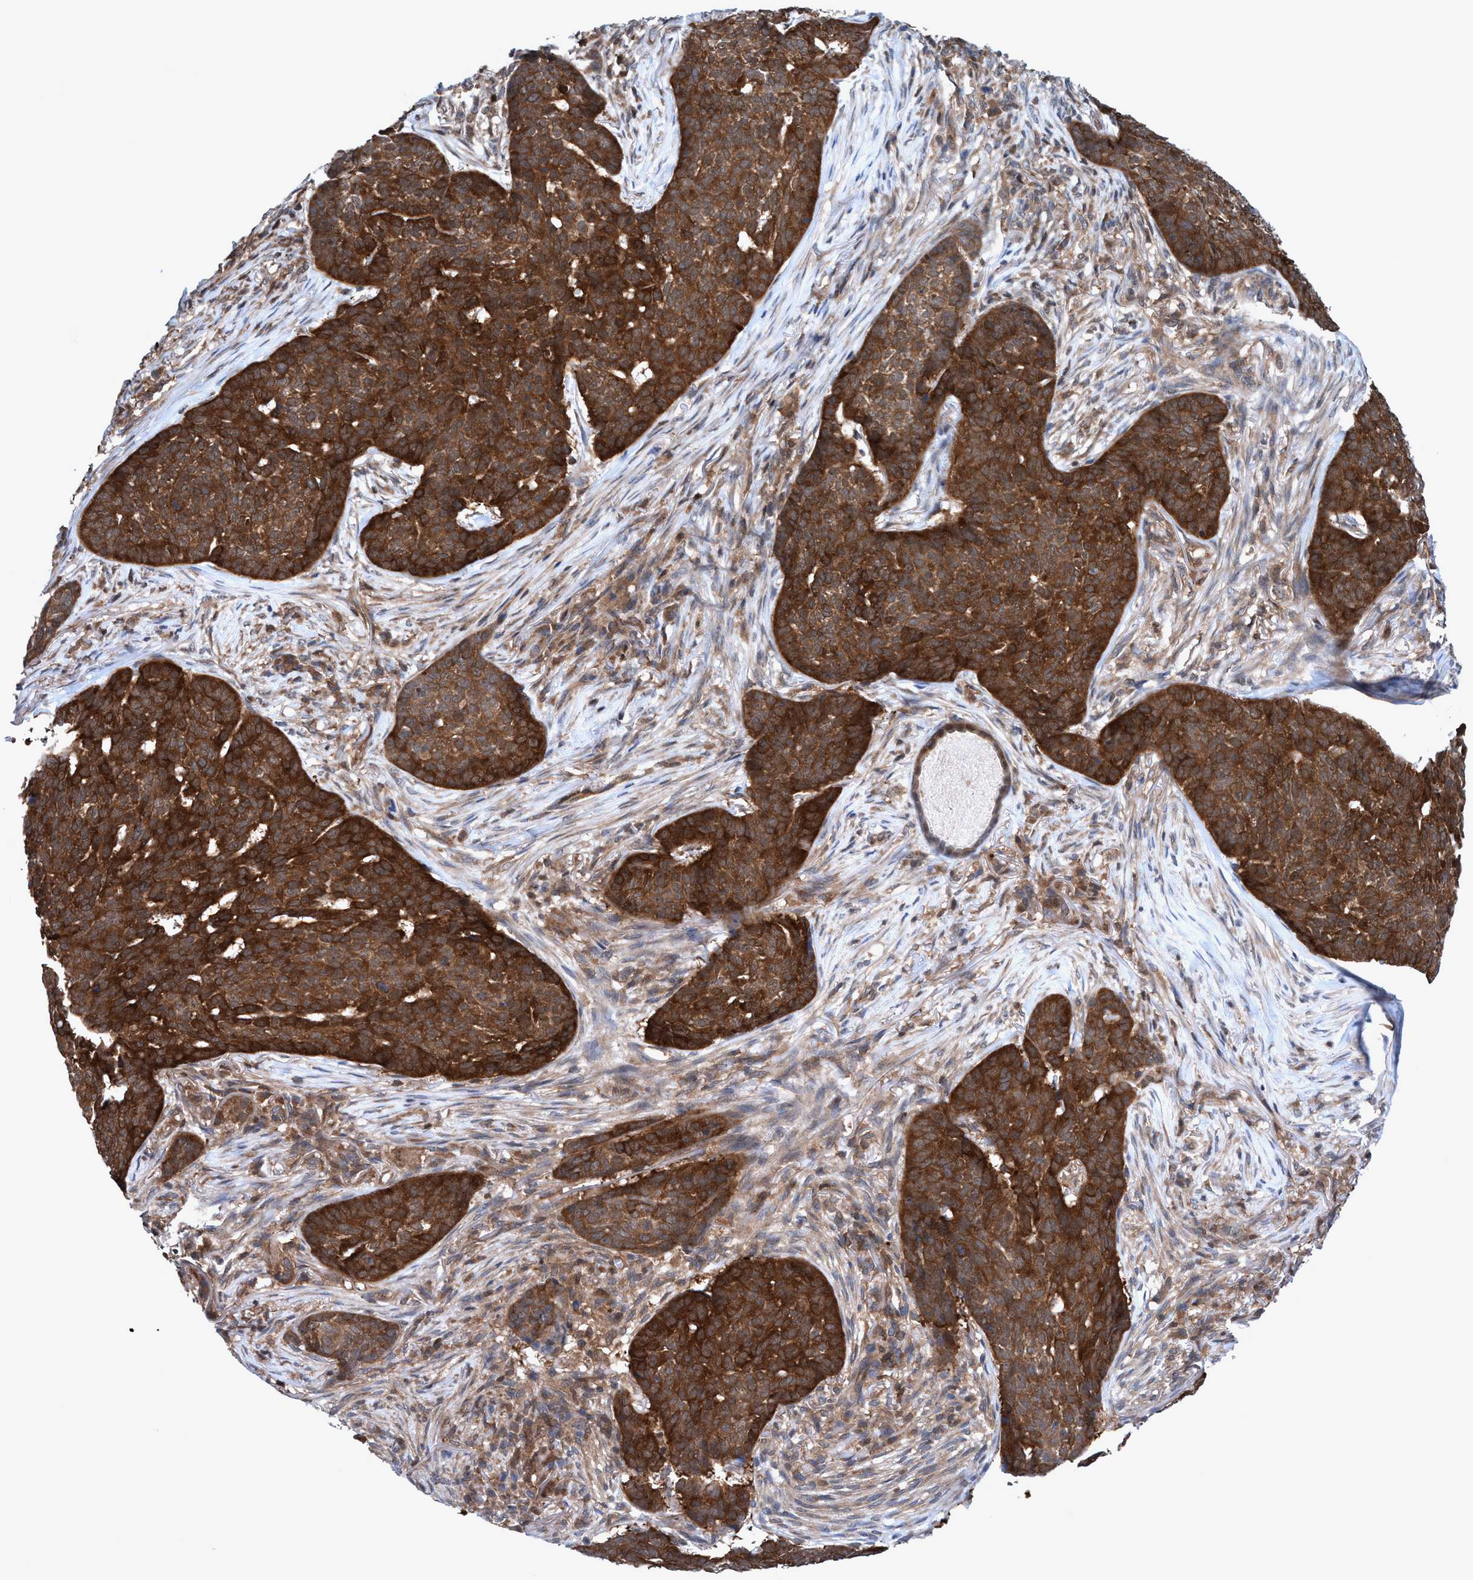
{"staining": {"intensity": "strong", "quantity": ">75%", "location": "cytoplasmic/membranous"}, "tissue": "skin cancer", "cell_type": "Tumor cells", "image_type": "cancer", "snomed": [{"axis": "morphology", "description": "Basal cell carcinoma"}, {"axis": "topography", "description": "Skin"}], "caption": "Strong cytoplasmic/membranous protein staining is present in about >75% of tumor cells in basal cell carcinoma (skin).", "gene": "GLOD4", "patient": {"sex": "male", "age": 85}}